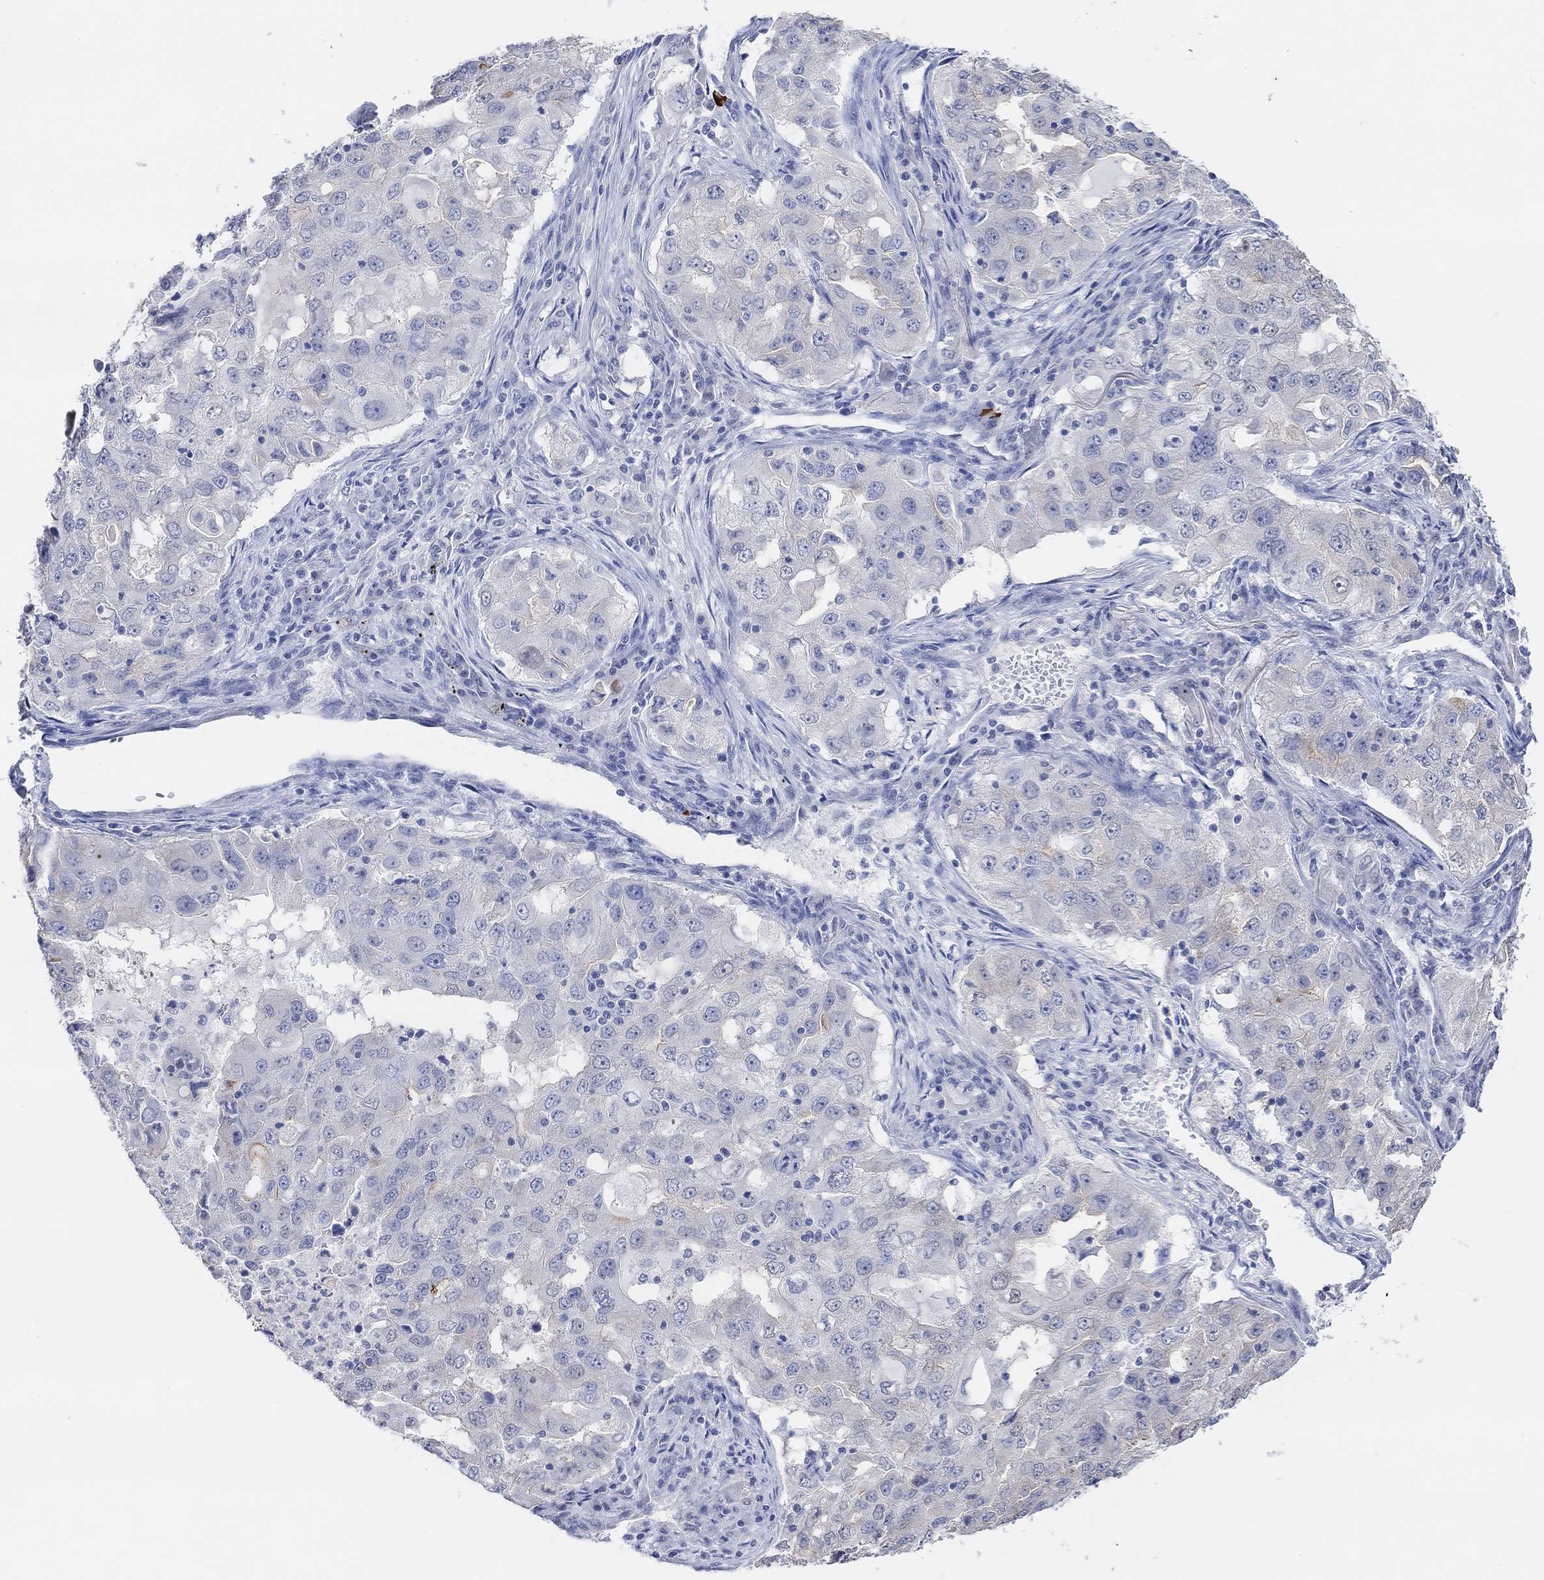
{"staining": {"intensity": "negative", "quantity": "none", "location": "none"}, "tissue": "lung cancer", "cell_type": "Tumor cells", "image_type": "cancer", "snomed": [{"axis": "morphology", "description": "Adenocarcinoma, NOS"}, {"axis": "topography", "description": "Lung"}], "caption": "Immunohistochemistry (IHC) of human lung cancer (adenocarcinoma) displays no positivity in tumor cells.", "gene": "MUC1", "patient": {"sex": "female", "age": 61}}